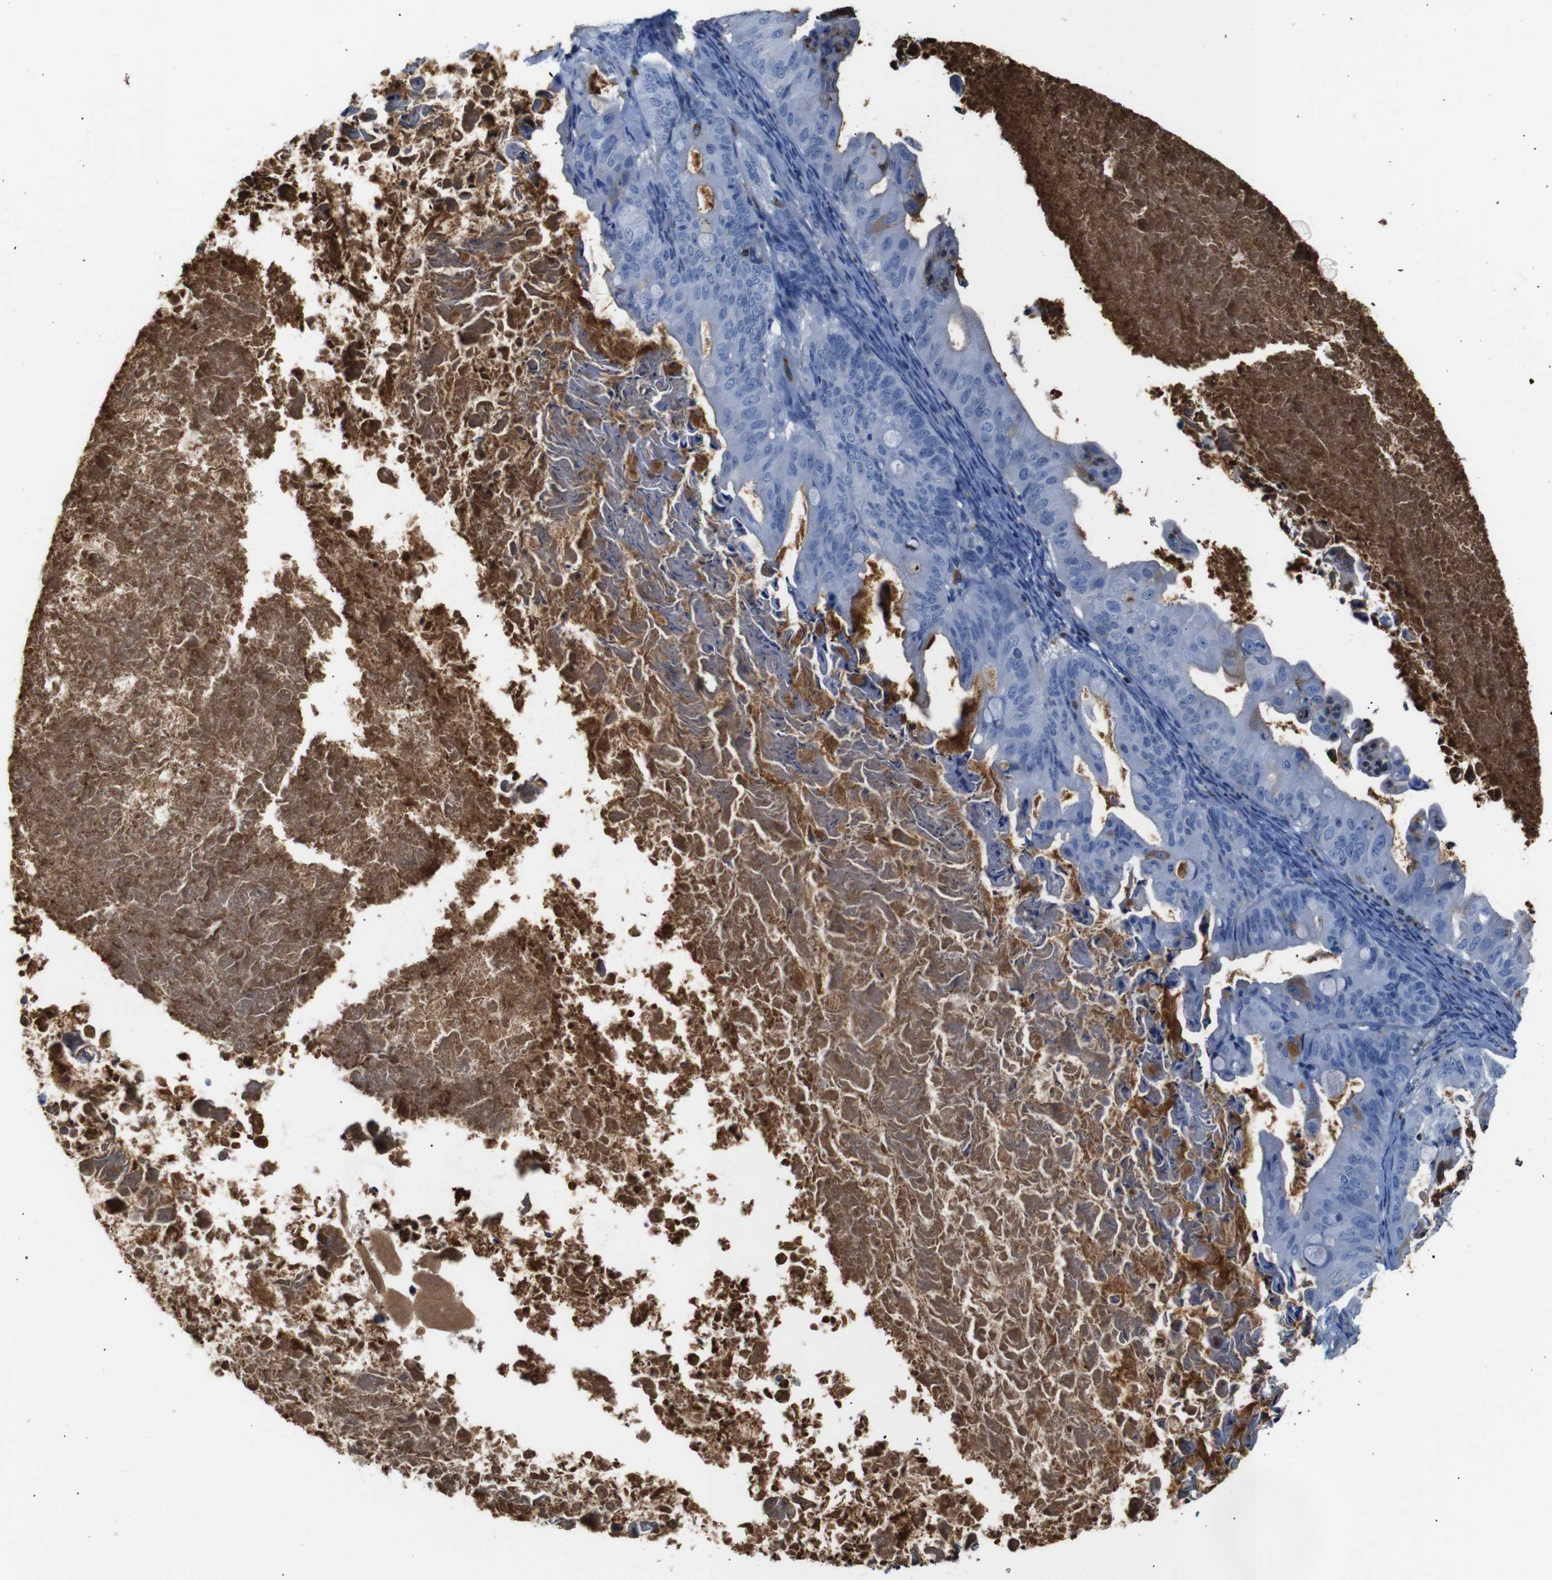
{"staining": {"intensity": "negative", "quantity": "none", "location": "none"}, "tissue": "ovarian cancer", "cell_type": "Tumor cells", "image_type": "cancer", "snomed": [{"axis": "morphology", "description": "Cystadenocarcinoma, mucinous, NOS"}, {"axis": "topography", "description": "Ovary"}], "caption": "Ovarian cancer was stained to show a protein in brown. There is no significant staining in tumor cells.", "gene": "SERPINA1", "patient": {"sex": "female", "age": 37}}